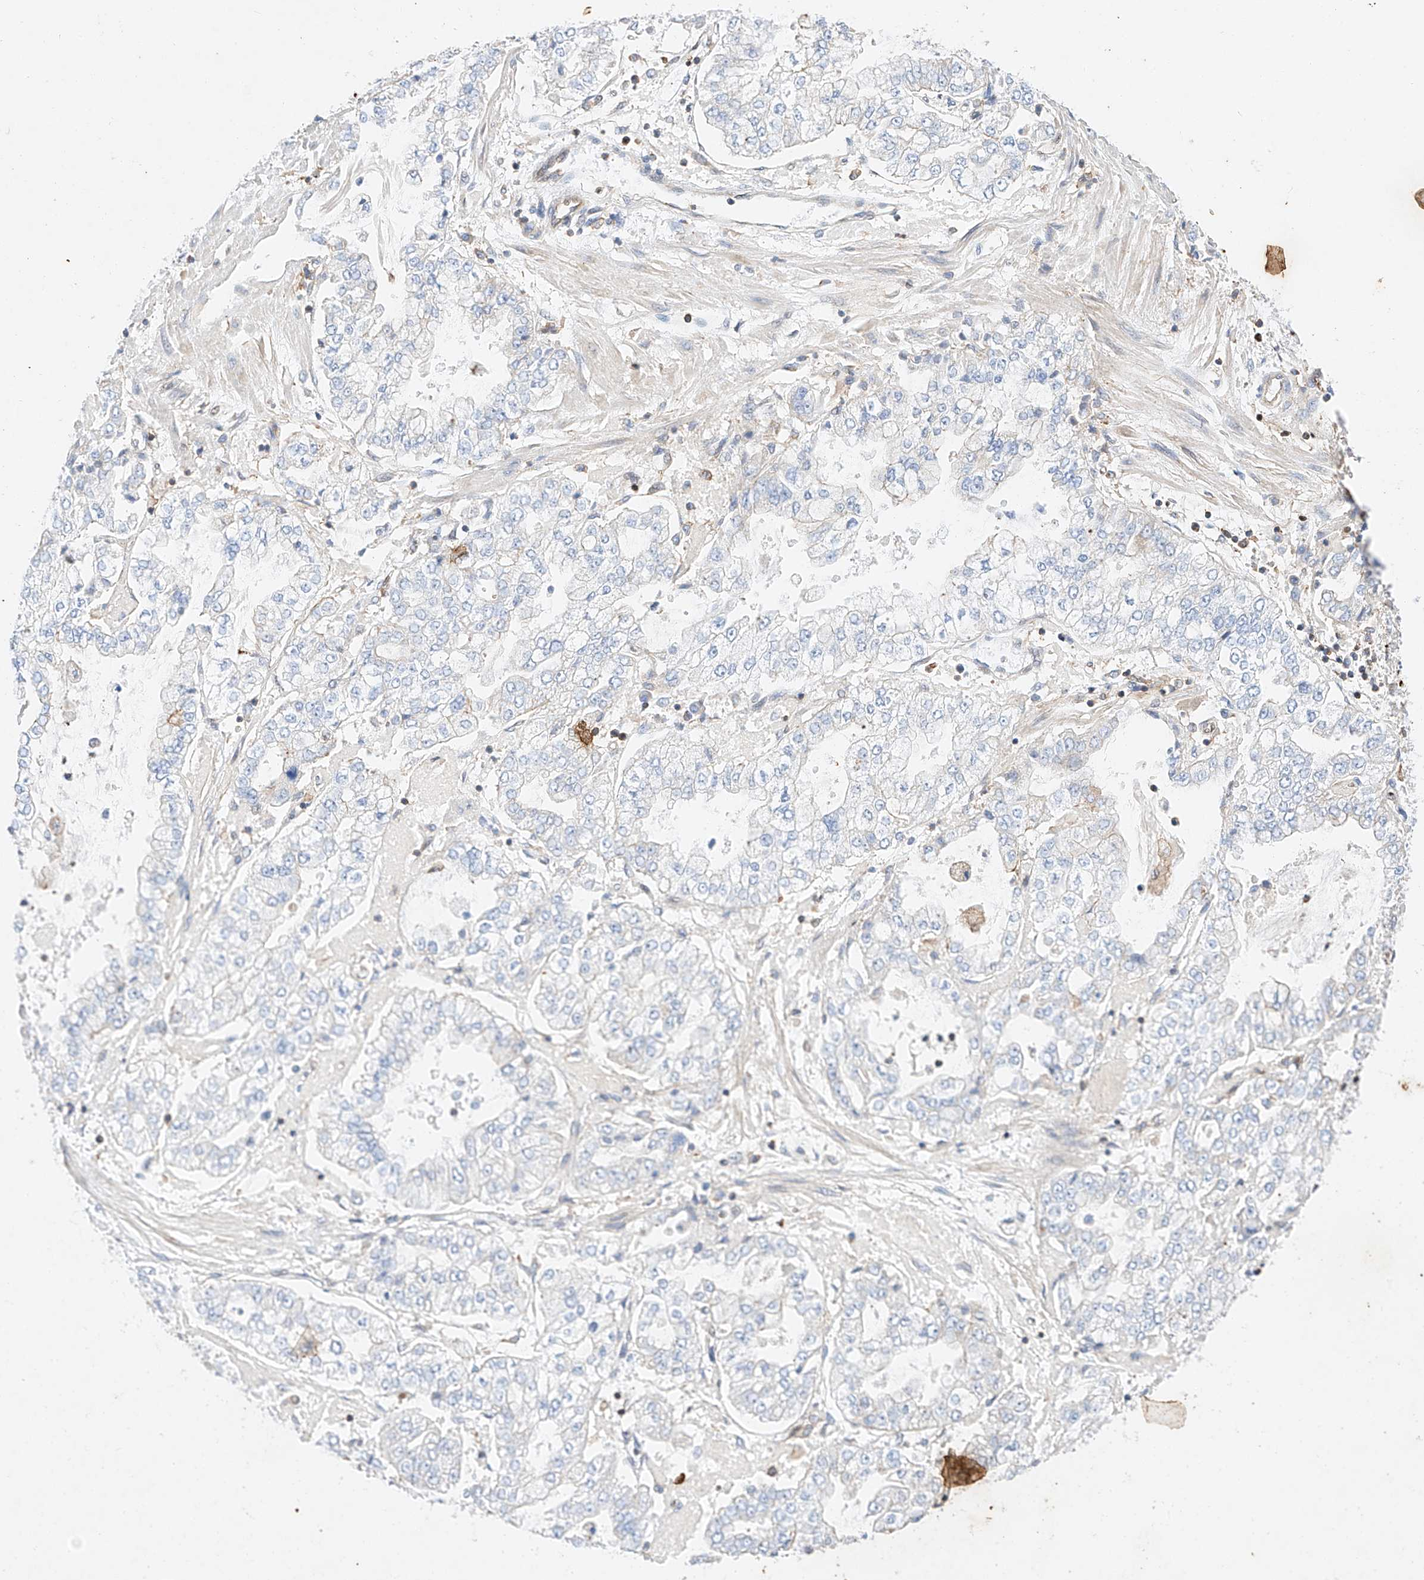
{"staining": {"intensity": "negative", "quantity": "none", "location": "none"}, "tissue": "stomach cancer", "cell_type": "Tumor cells", "image_type": "cancer", "snomed": [{"axis": "morphology", "description": "Adenocarcinoma, NOS"}, {"axis": "topography", "description": "Stomach"}], "caption": "Immunohistochemical staining of human stomach cancer displays no significant expression in tumor cells.", "gene": "HDAC9", "patient": {"sex": "male", "age": 76}}